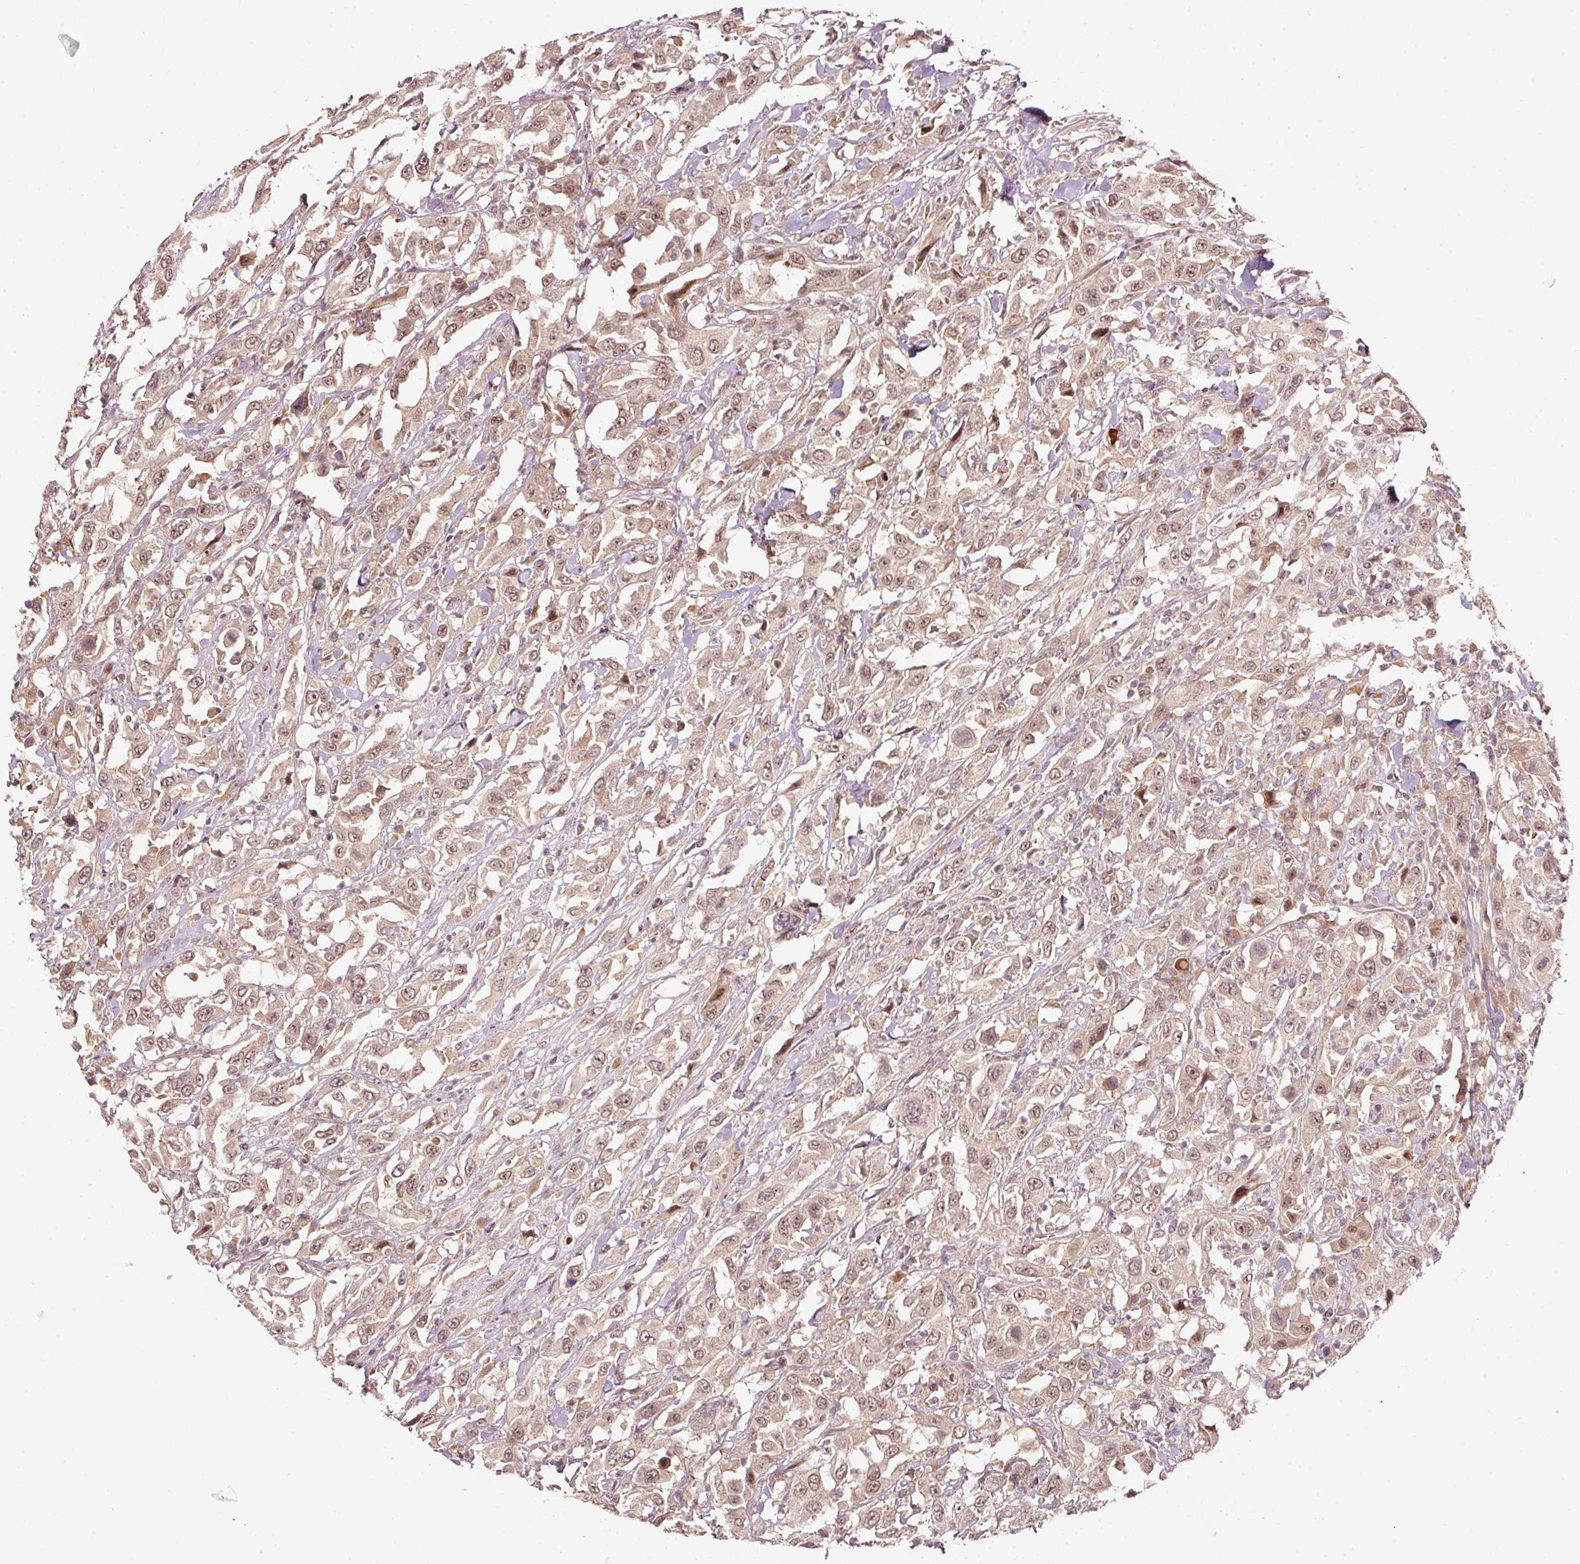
{"staining": {"intensity": "moderate", "quantity": ">75%", "location": "nuclear"}, "tissue": "urothelial cancer", "cell_type": "Tumor cells", "image_type": "cancer", "snomed": [{"axis": "morphology", "description": "Urothelial carcinoma, High grade"}, {"axis": "topography", "description": "Urinary bladder"}], "caption": "This image demonstrates urothelial cancer stained with IHC to label a protein in brown. The nuclear of tumor cells show moderate positivity for the protein. Nuclei are counter-stained blue.", "gene": "PCDHB1", "patient": {"sex": "male", "age": 61}}